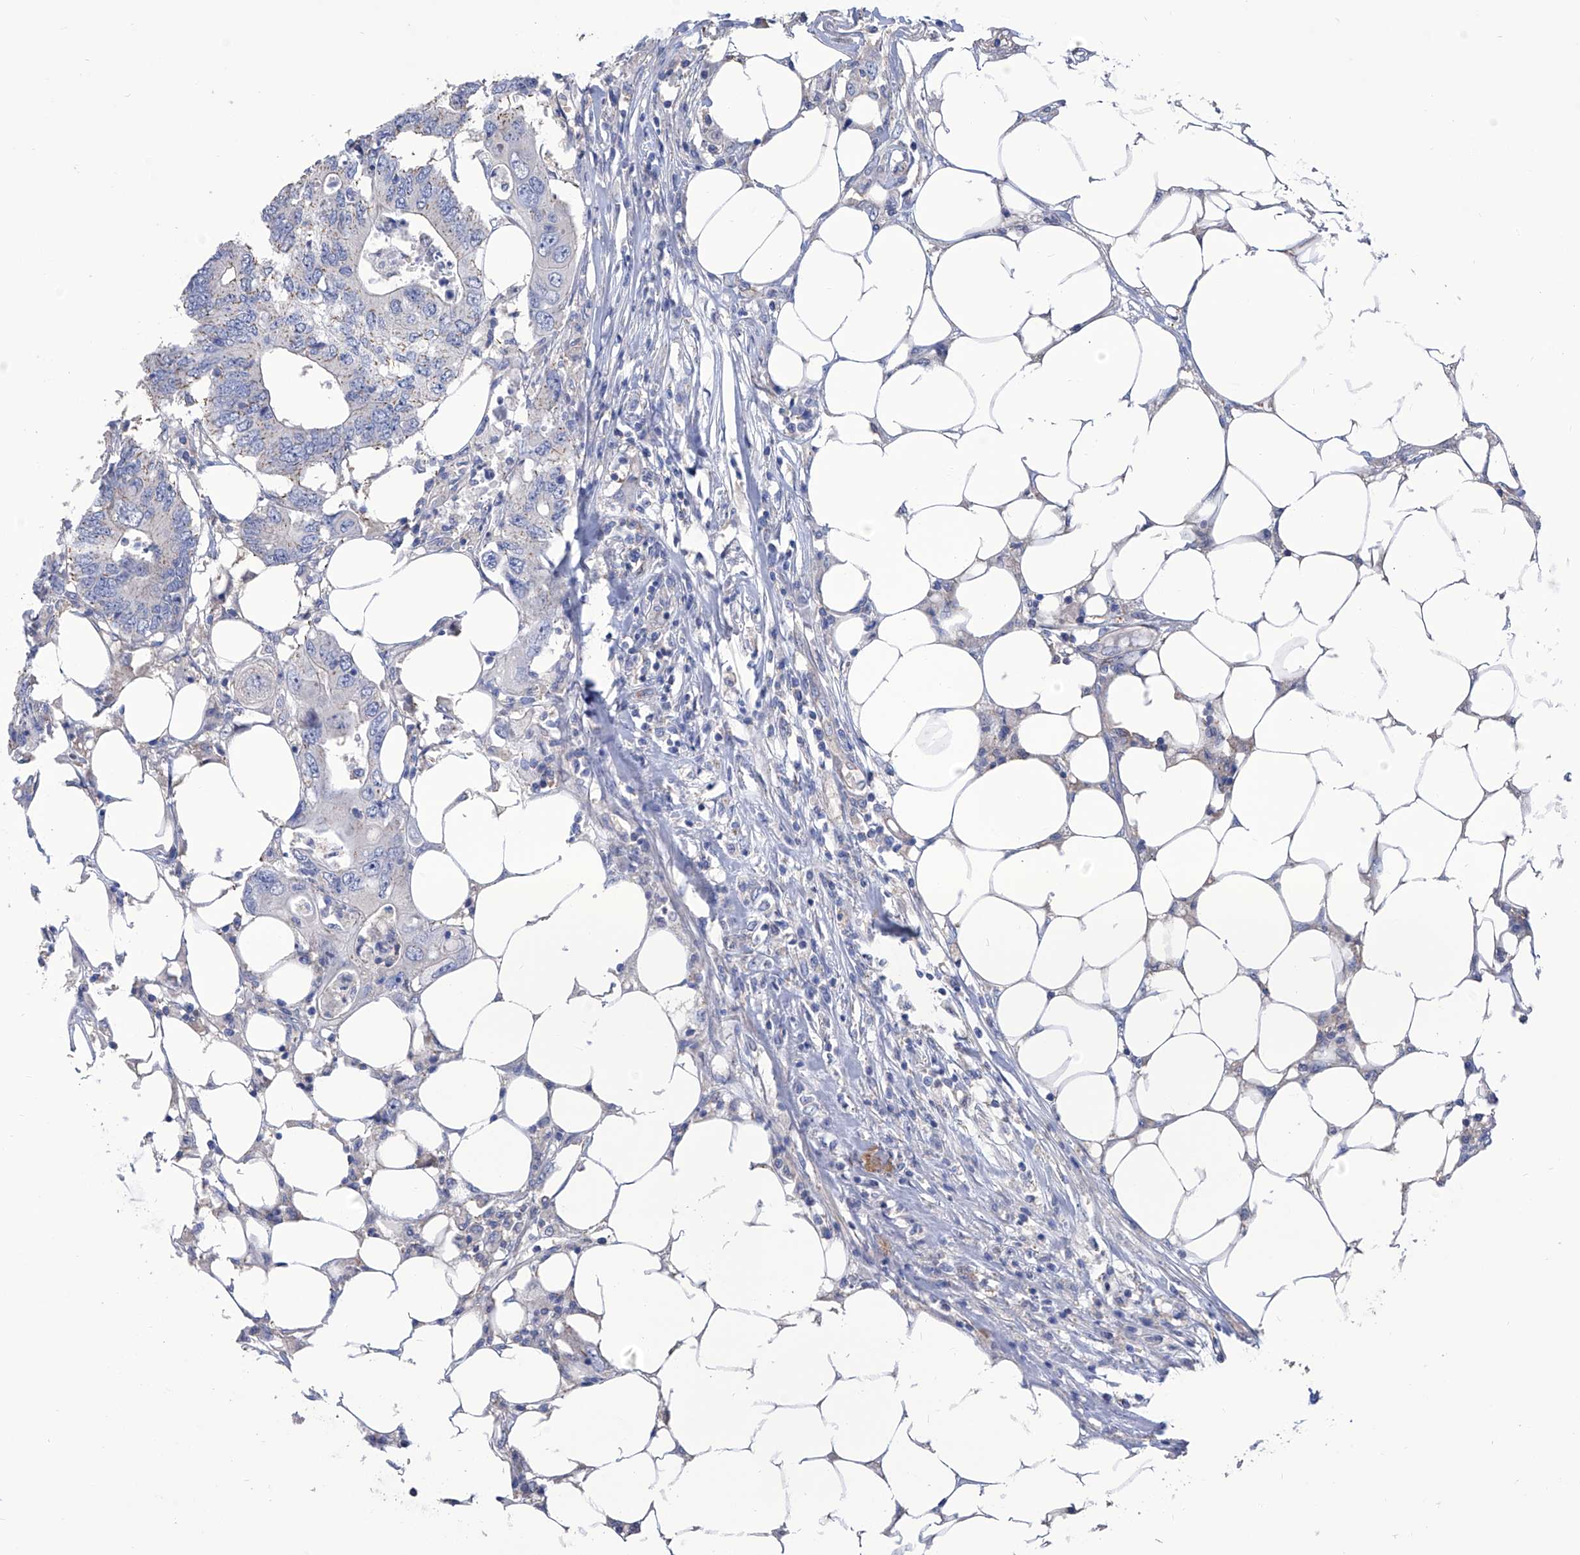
{"staining": {"intensity": "negative", "quantity": "none", "location": "none"}, "tissue": "colorectal cancer", "cell_type": "Tumor cells", "image_type": "cancer", "snomed": [{"axis": "morphology", "description": "Adenocarcinoma, NOS"}, {"axis": "topography", "description": "Colon"}], "caption": "This image is of colorectal adenocarcinoma stained with immunohistochemistry (IHC) to label a protein in brown with the nuclei are counter-stained blue. There is no staining in tumor cells. Brightfield microscopy of immunohistochemistry stained with DAB (brown) and hematoxylin (blue), captured at high magnification.", "gene": "SMS", "patient": {"sex": "male", "age": 71}}